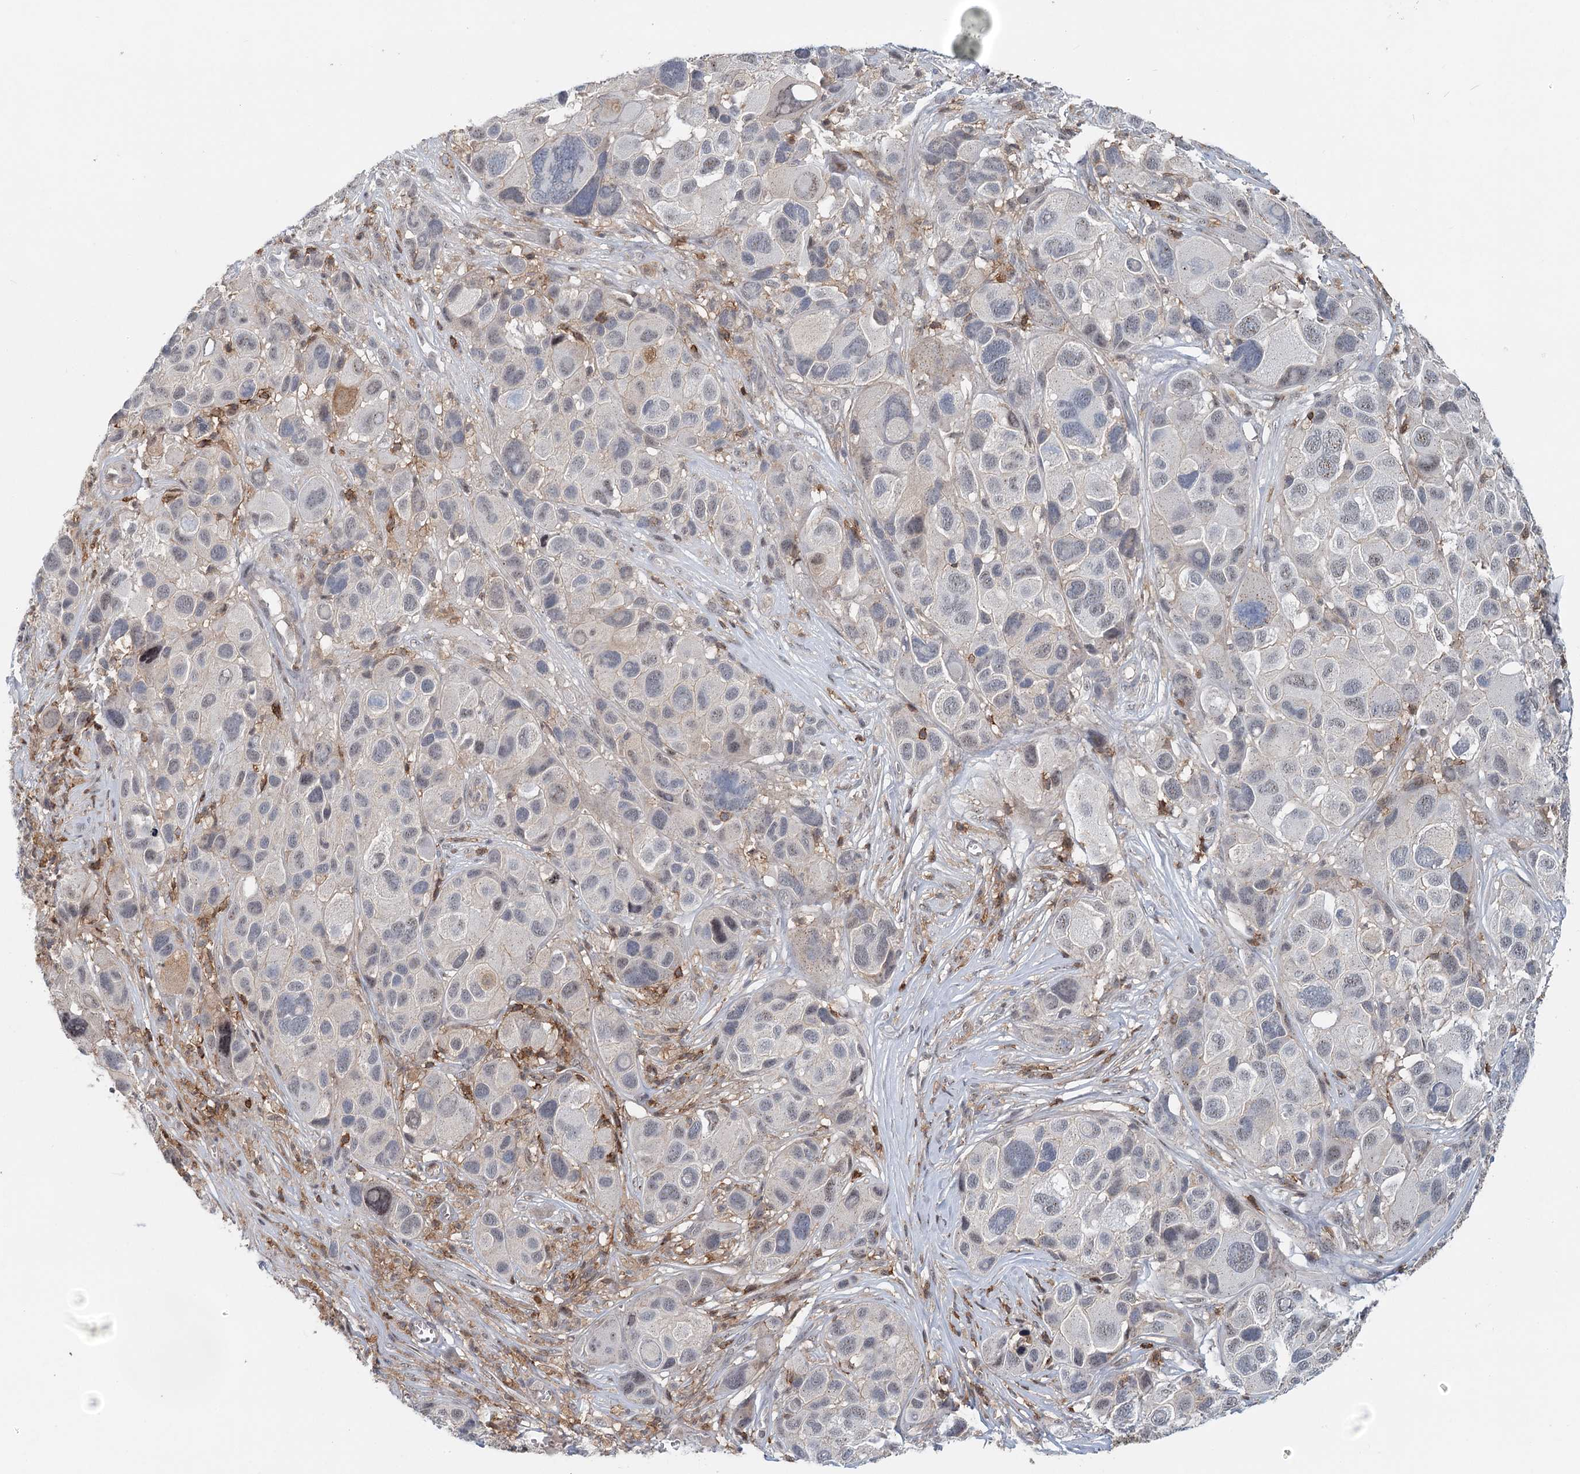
{"staining": {"intensity": "moderate", "quantity": "<25%", "location": "nuclear"}, "tissue": "melanoma", "cell_type": "Tumor cells", "image_type": "cancer", "snomed": [{"axis": "morphology", "description": "Malignant melanoma, NOS"}, {"axis": "topography", "description": "Skin of trunk"}], "caption": "A brown stain labels moderate nuclear expression of a protein in human melanoma tumor cells.", "gene": "CDC42SE2", "patient": {"sex": "male", "age": 71}}